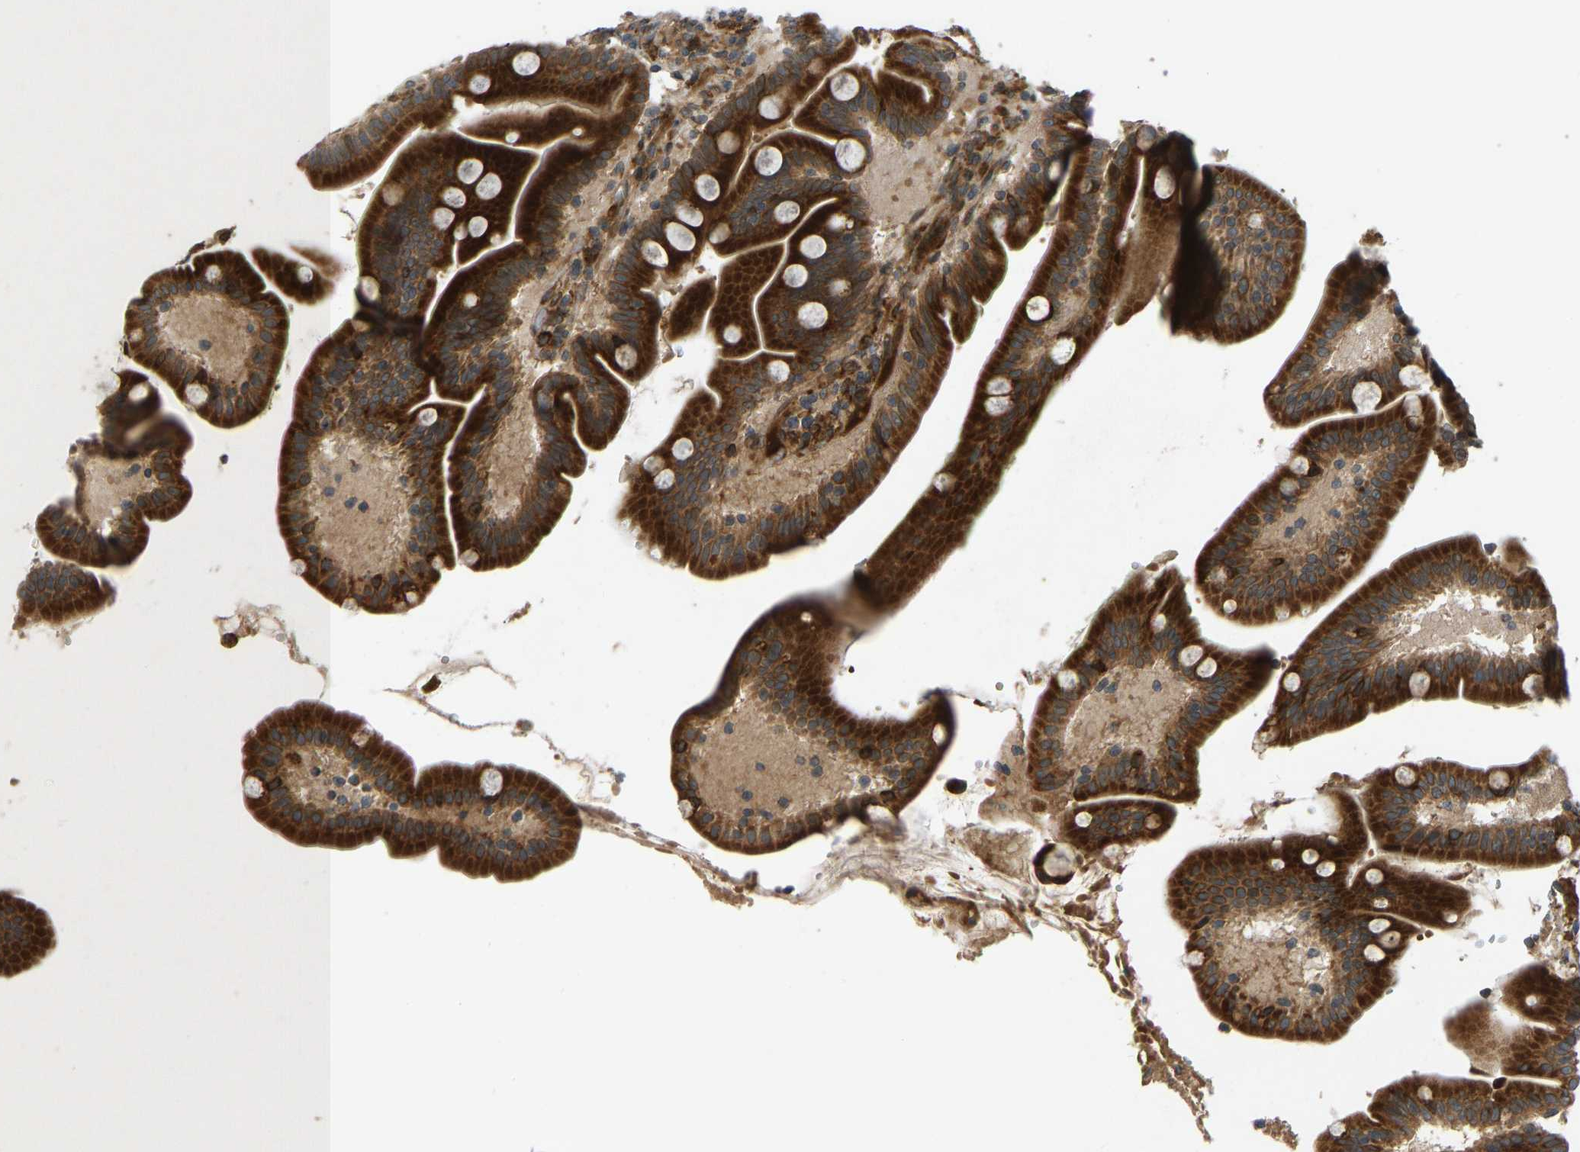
{"staining": {"intensity": "strong", "quantity": ">75%", "location": "cytoplasmic/membranous"}, "tissue": "duodenum", "cell_type": "Glandular cells", "image_type": "normal", "snomed": [{"axis": "morphology", "description": "Normal tissue, NOS"}, {"axis": "topography", "description": "Duodenum"}], "caption": "About >75% of glandular cells in benign duodenum demonstrate strong cytoplasmic/membranous protein positivity as visualized by brown immunohistochemical staining.", "gene": "RPN2", "patient": {"sex": "male", "age": 54}}